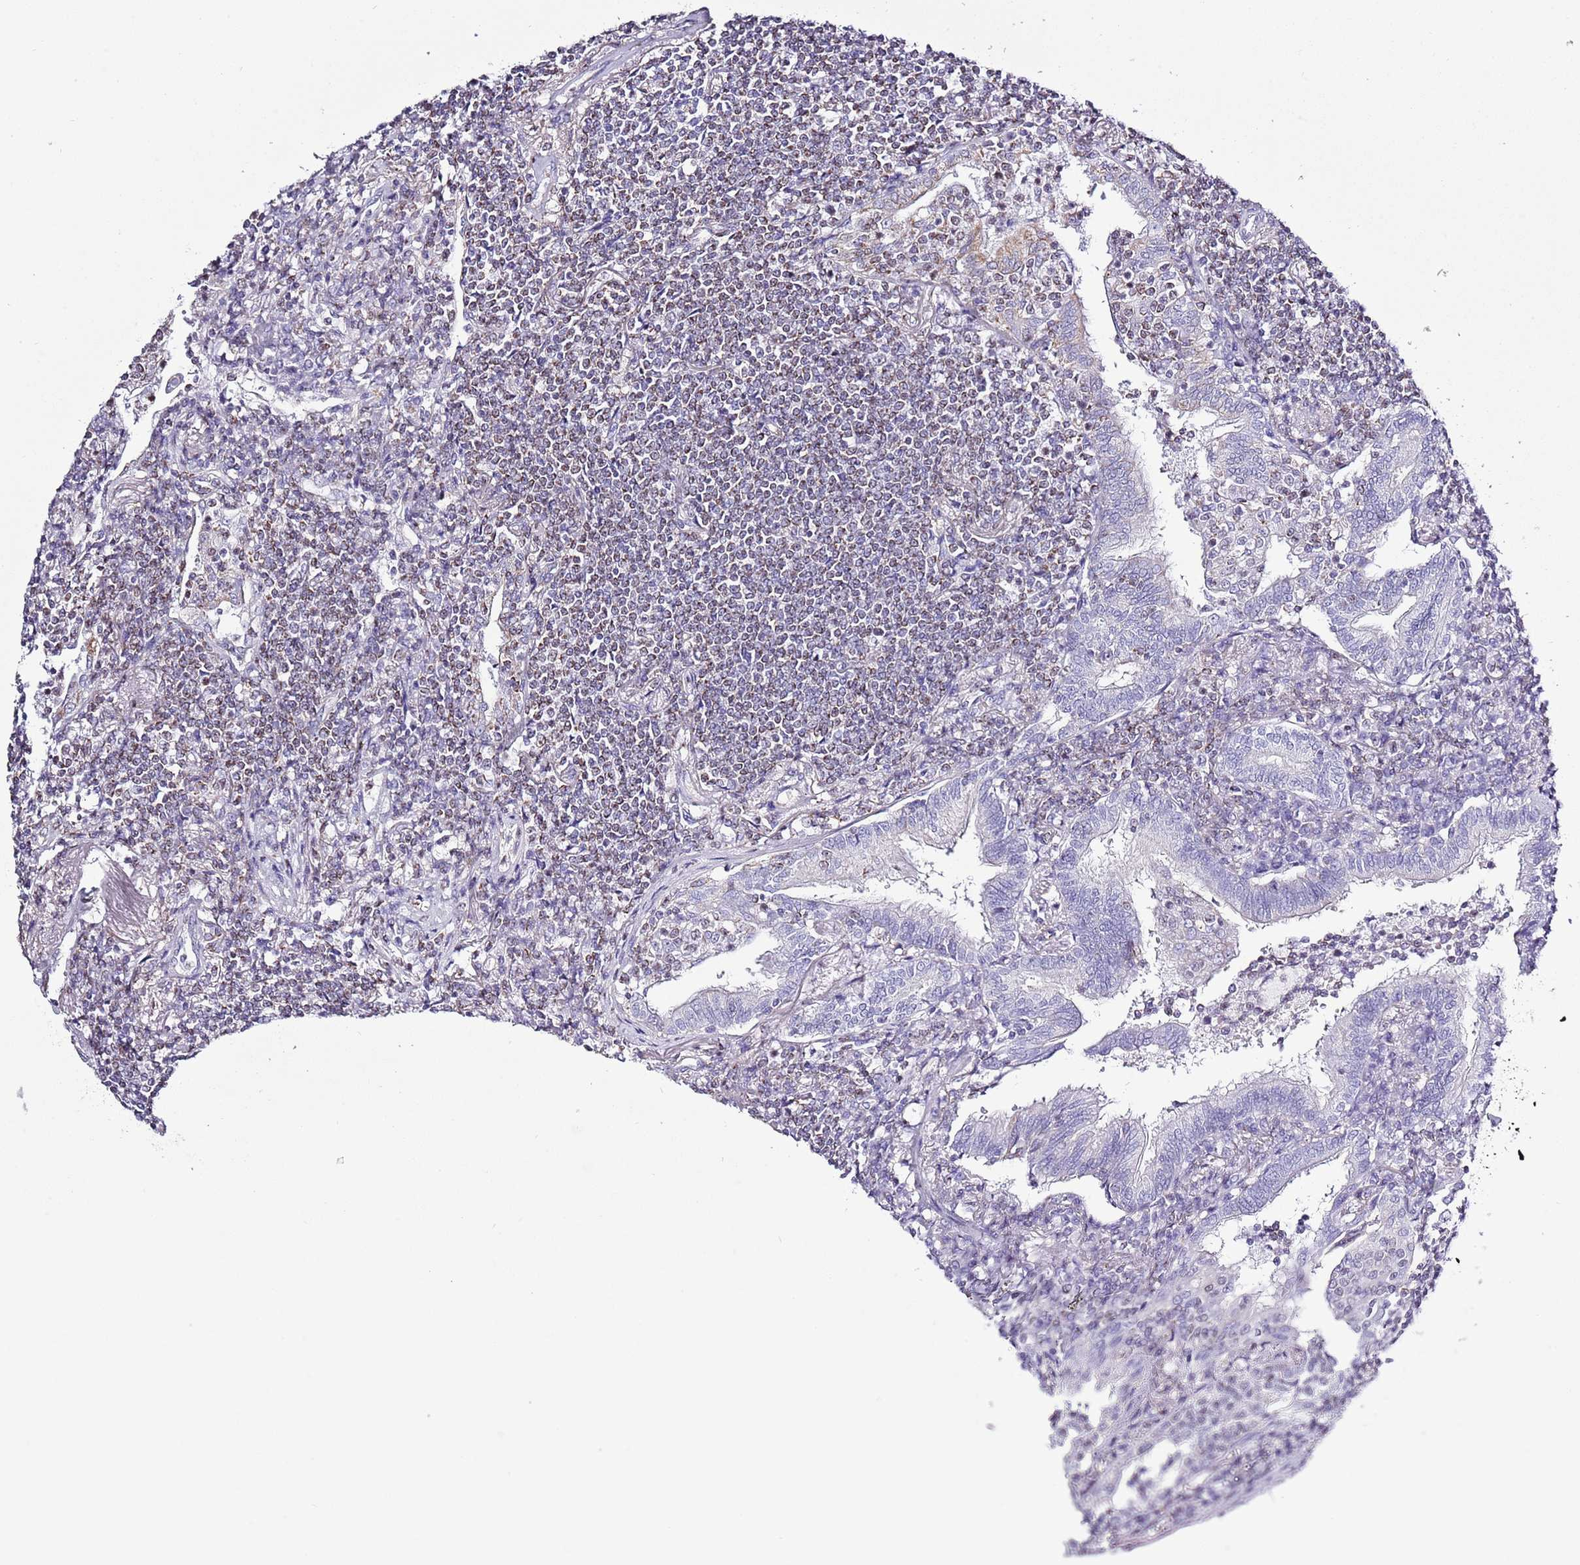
{"staining": {"intensity": "negative", "quantity": "none", "location": "none"}, "tissue": "lymphoma", "cell_type": "Tumor cells", "image_type": "cancer", "snomed": [{"axis": "morphology", "description": "Malignant lymphoma, non-Hodgkin's type, Low grade"}, {"axis": "topography", "description": "Lung"}], "caption": "This photomicrograph is of lymphoma stained with IHC to label a protein in brown with the nuclei are counter-stained blue. There is no staining in tumor cells.", "gene": "SLC23A1", "patient": {"sex": "female", "age": 71}}